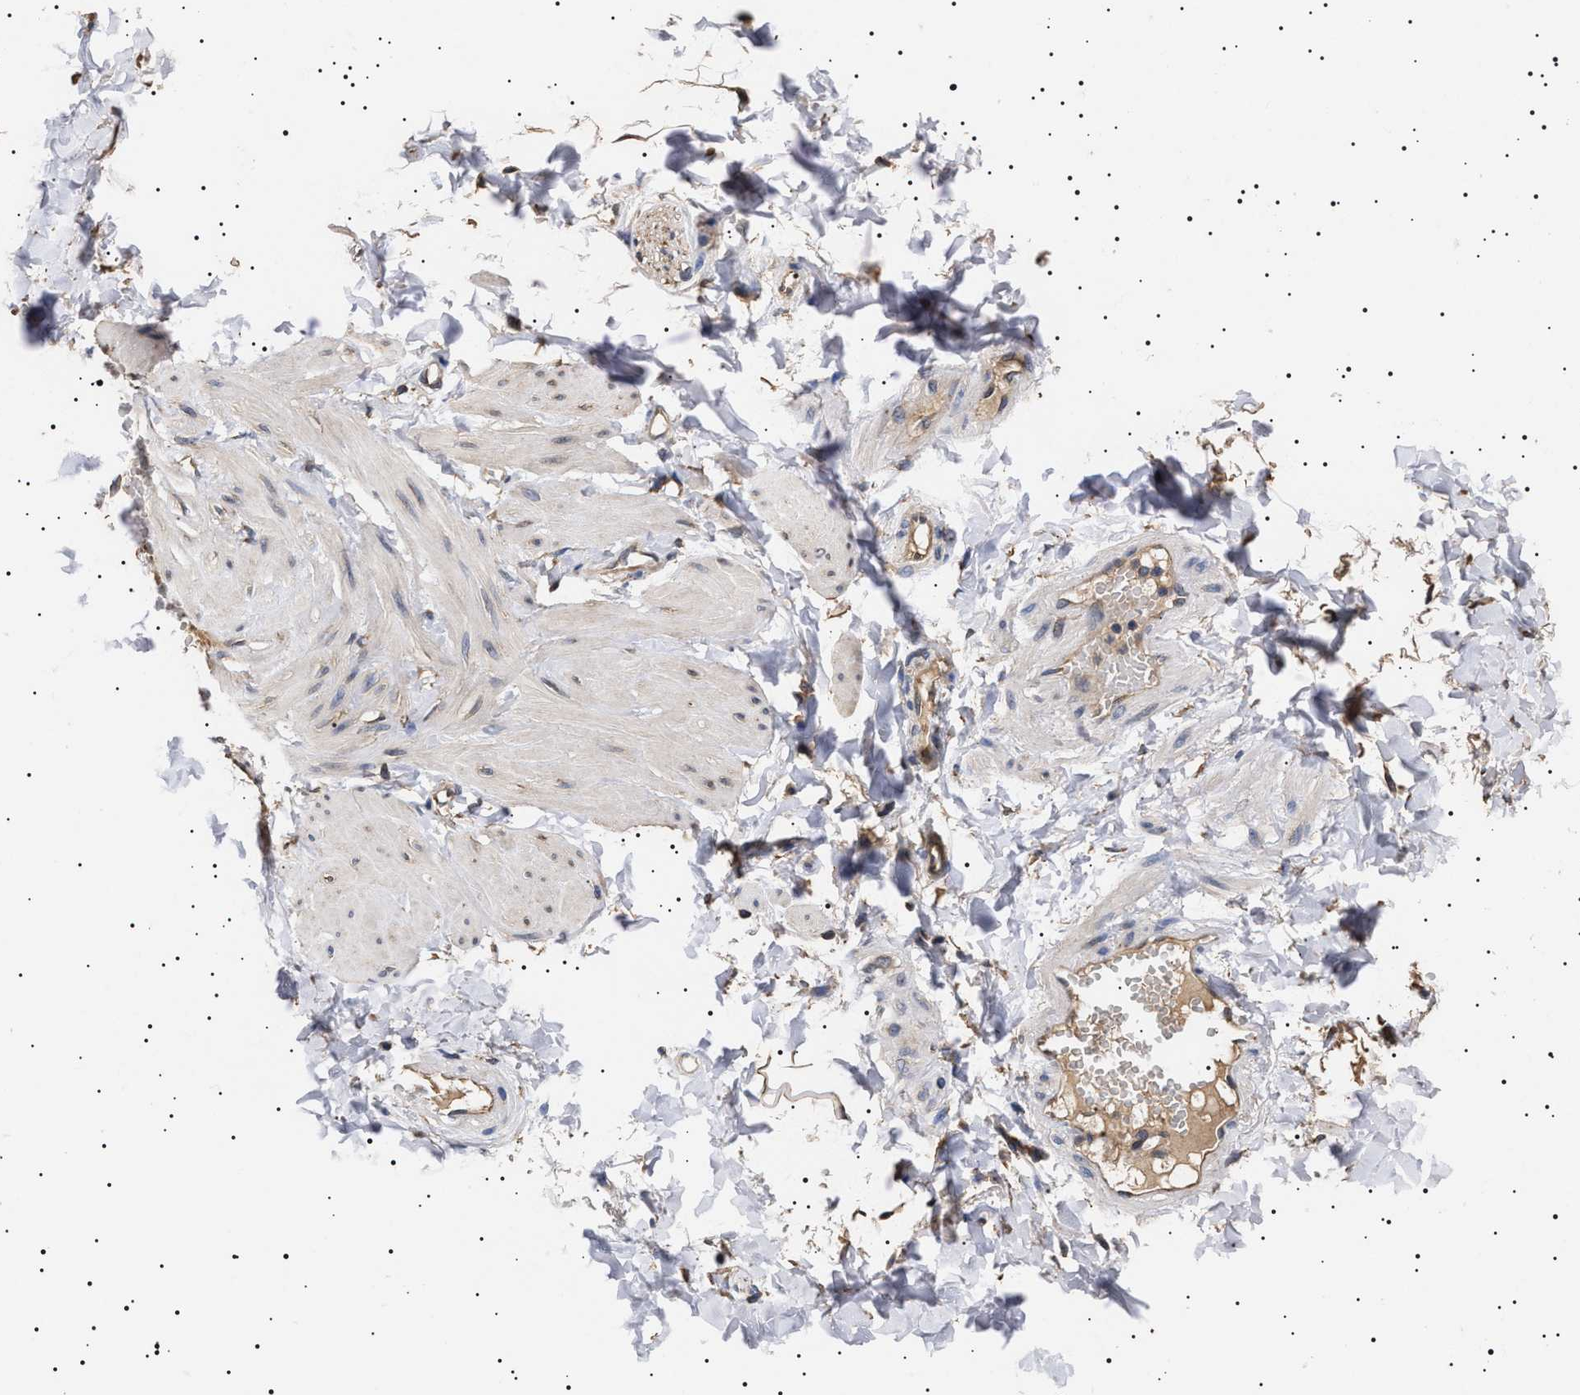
{"staining": {"intensity": "weak", "quantity": "25%-75%", "location": "cytoplasmic/membranous"}, "tissue": "skeletal muscle", "cell_type": "Myocytes", "image_type": "normal", "snomed": [{"axis": "morphology", "description": "Normal tissue, NOS"}, {"axis": "topography", "description": "Skeletal muscle"}], "caption": "Skeletal muscle was stained to show a protein in brown. There is low levels of weak cytoplasmic/membranous staining in approximately 25%-75% of myocytes. (brown staining indicates protein expression, while blue staining denotes nuclei).", "gene": "KRBA1", "patient": {"sex": "male", "age": 62}}